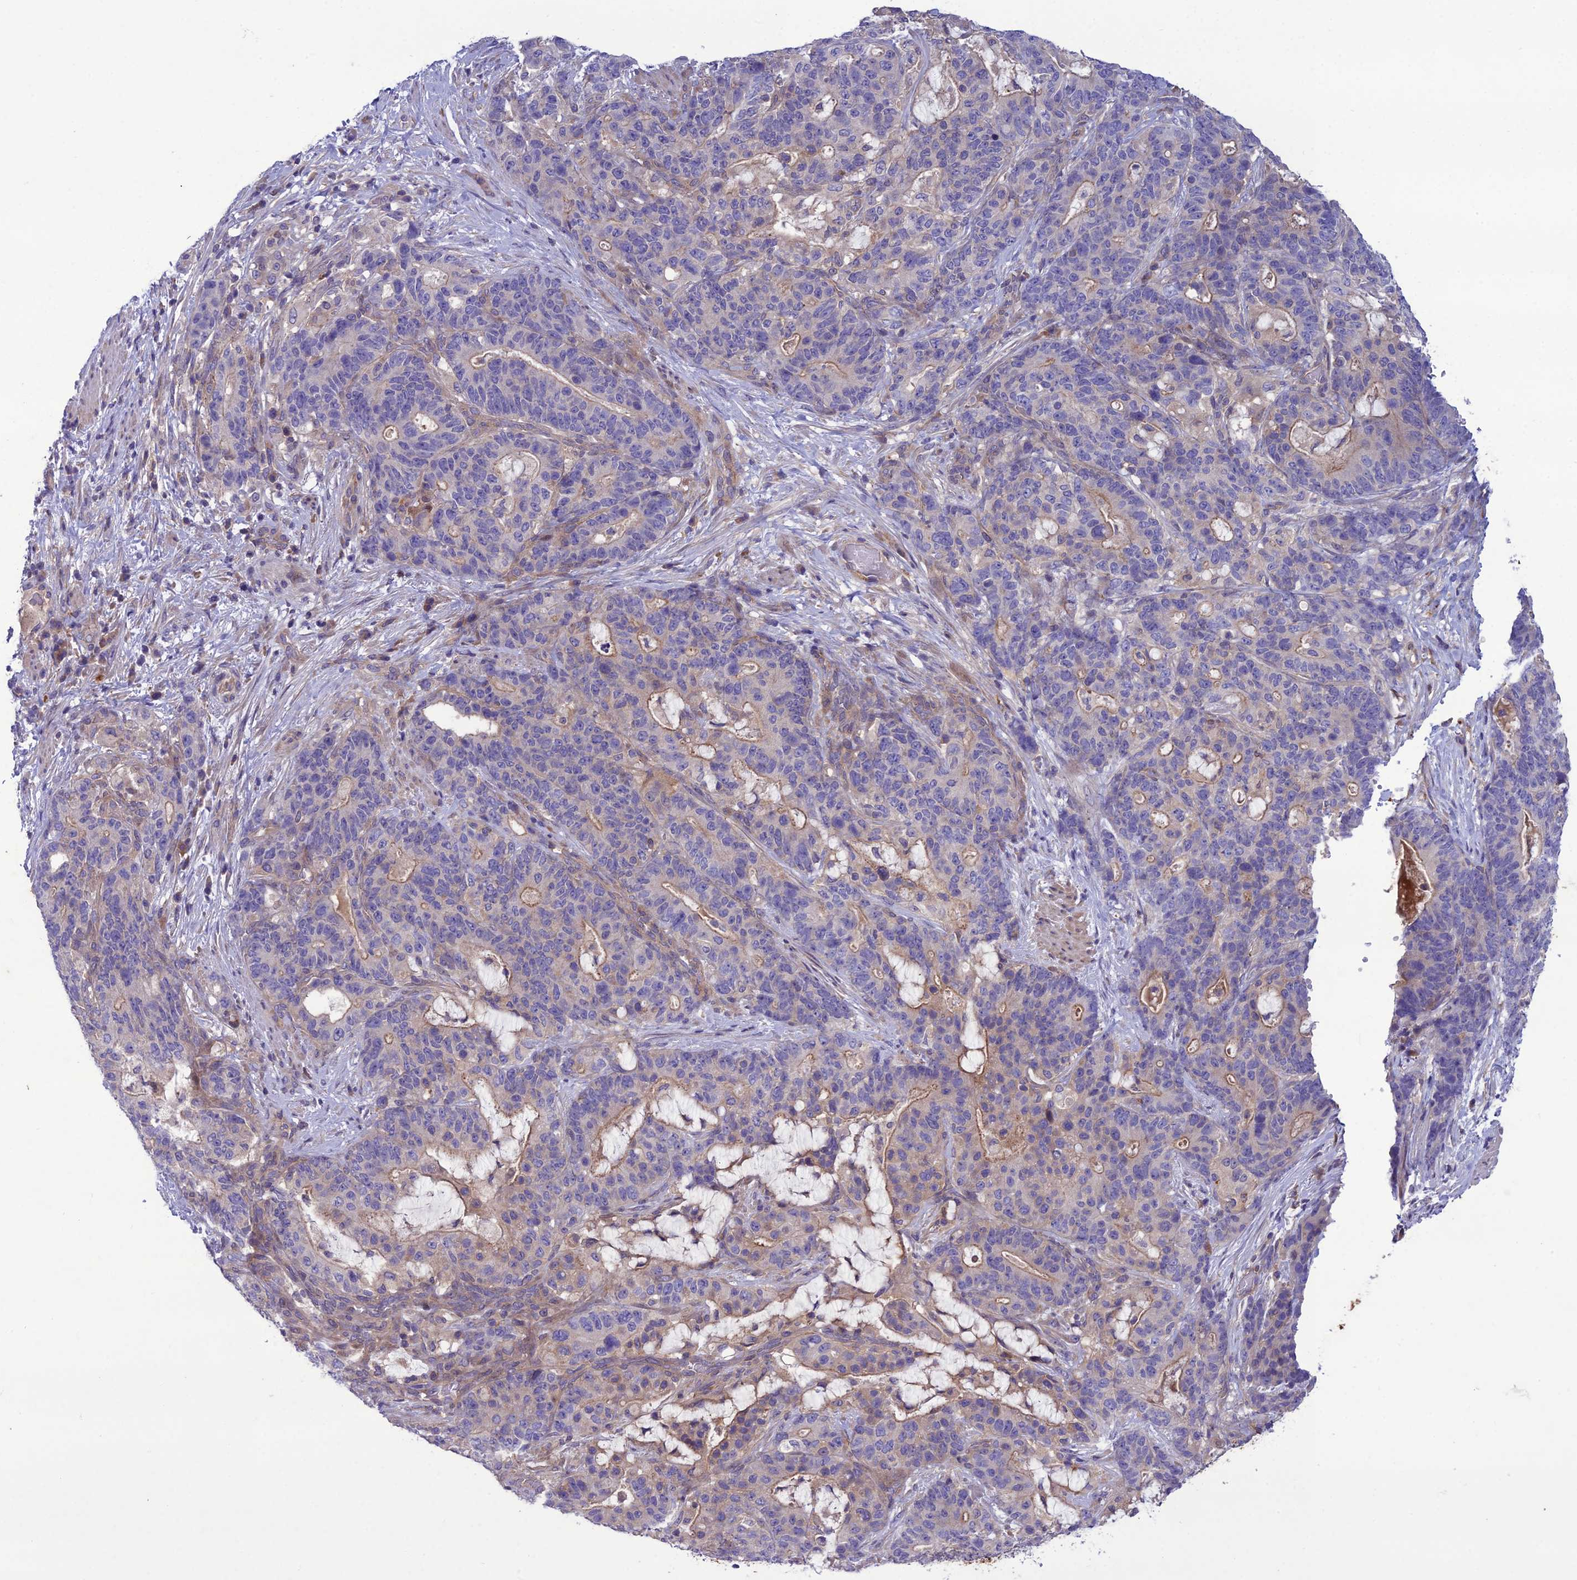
{"staining": {"intensity": "moderate", "quantity": "<25%", "location": "cytoplasmic/membranous"}, "tissue": "stomach cancer", "cell_type": "Tumor cells", "image_type": "cancer", "snomed": [{"axis": "morphology", "description": "Normal tissue, NOS"}, {"axis": "morphology", "description": "Adenocarcinoma, NOS"}, {"axis": "topography", "description": "Stomach"}], "caption": "This is an image of immunohistochemistry staining of stomach cancer, which shows moderate staining in the cytoplasmic/membranous of tumor cells.", "gene": "GDF6", "patient": {"sex": "female", "age": 64}}